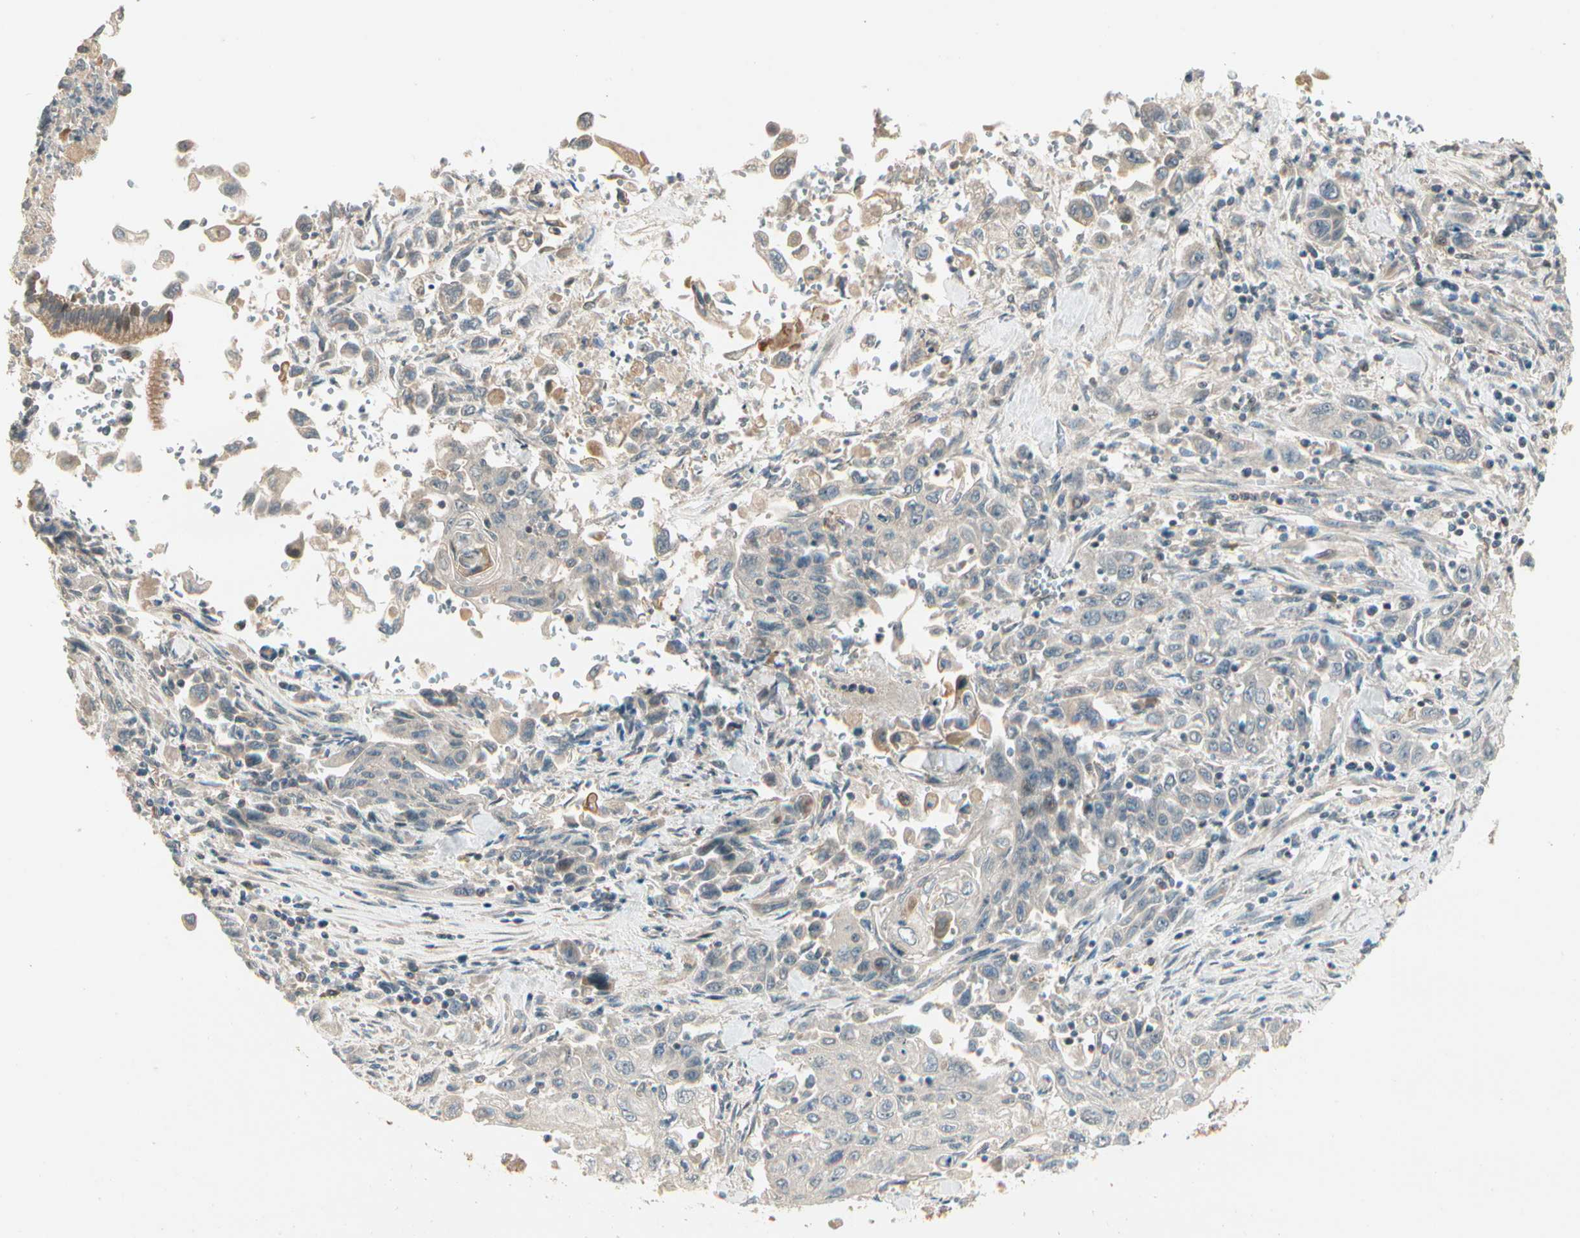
{"staining": {"intensity": "negative", "quantity": "none", "location": "none"}, "tissue": "pancreatic cancer", "cell_type": "Tumor cells", "image_type": "cancer", "snomed": [{"axis": "morphology", "description": "Adenocarcinoma, NOS"}, {"axis": "topography", "description": "Pancreas"}], "caption": "High magnification brightfield microscopy of pancreatic cancer (adenocarcinoma) stained with DAB (3,3'-diaminobenzidine) (brown) and counterstained with hematoxylin (blue): tumor cells show no significant positivity.", "gene": "ACVR1", "patient": {"sex": "male", "age": 70}}